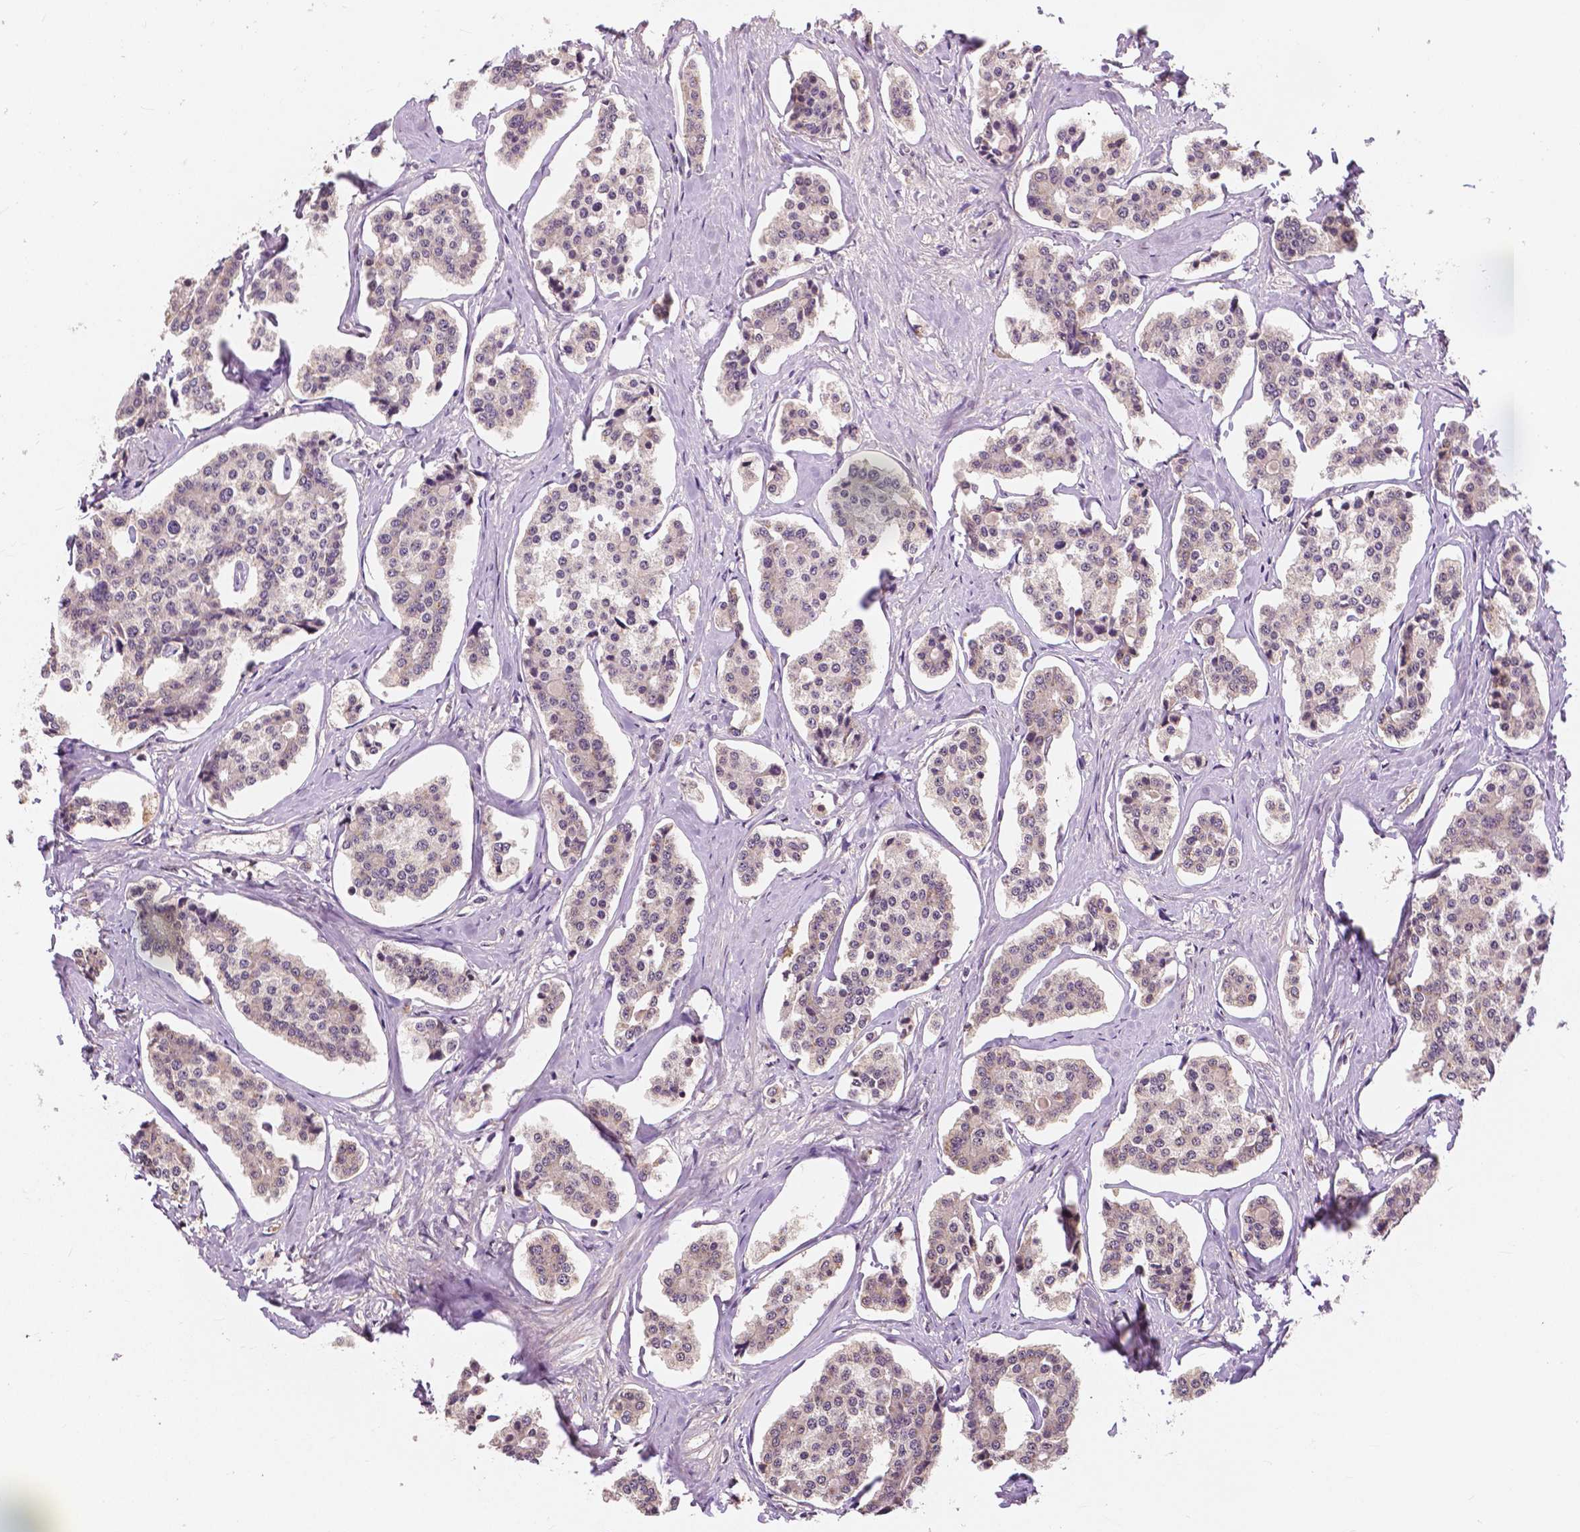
{"staining": {"intensity": "weak", "quantity": "<25%", "location": "cytoplasmic/membranous"}, "tissue": "carcinoid", "cell_type": "Tumor cells", "image_type": "cancer", "snomed": [{"axis": "morphology", "description": "Carcinoid, malignant, NOS"}, {"axis": "topography", "description": "Small intestine"}], "caption": "This is an immunohistochemistry (IHC) photomicrograph of human carcinoid. There is no staining in tumor cells.", "gene": "MAP1LC3B", "patient": {"sex": "female", "age": 65}}